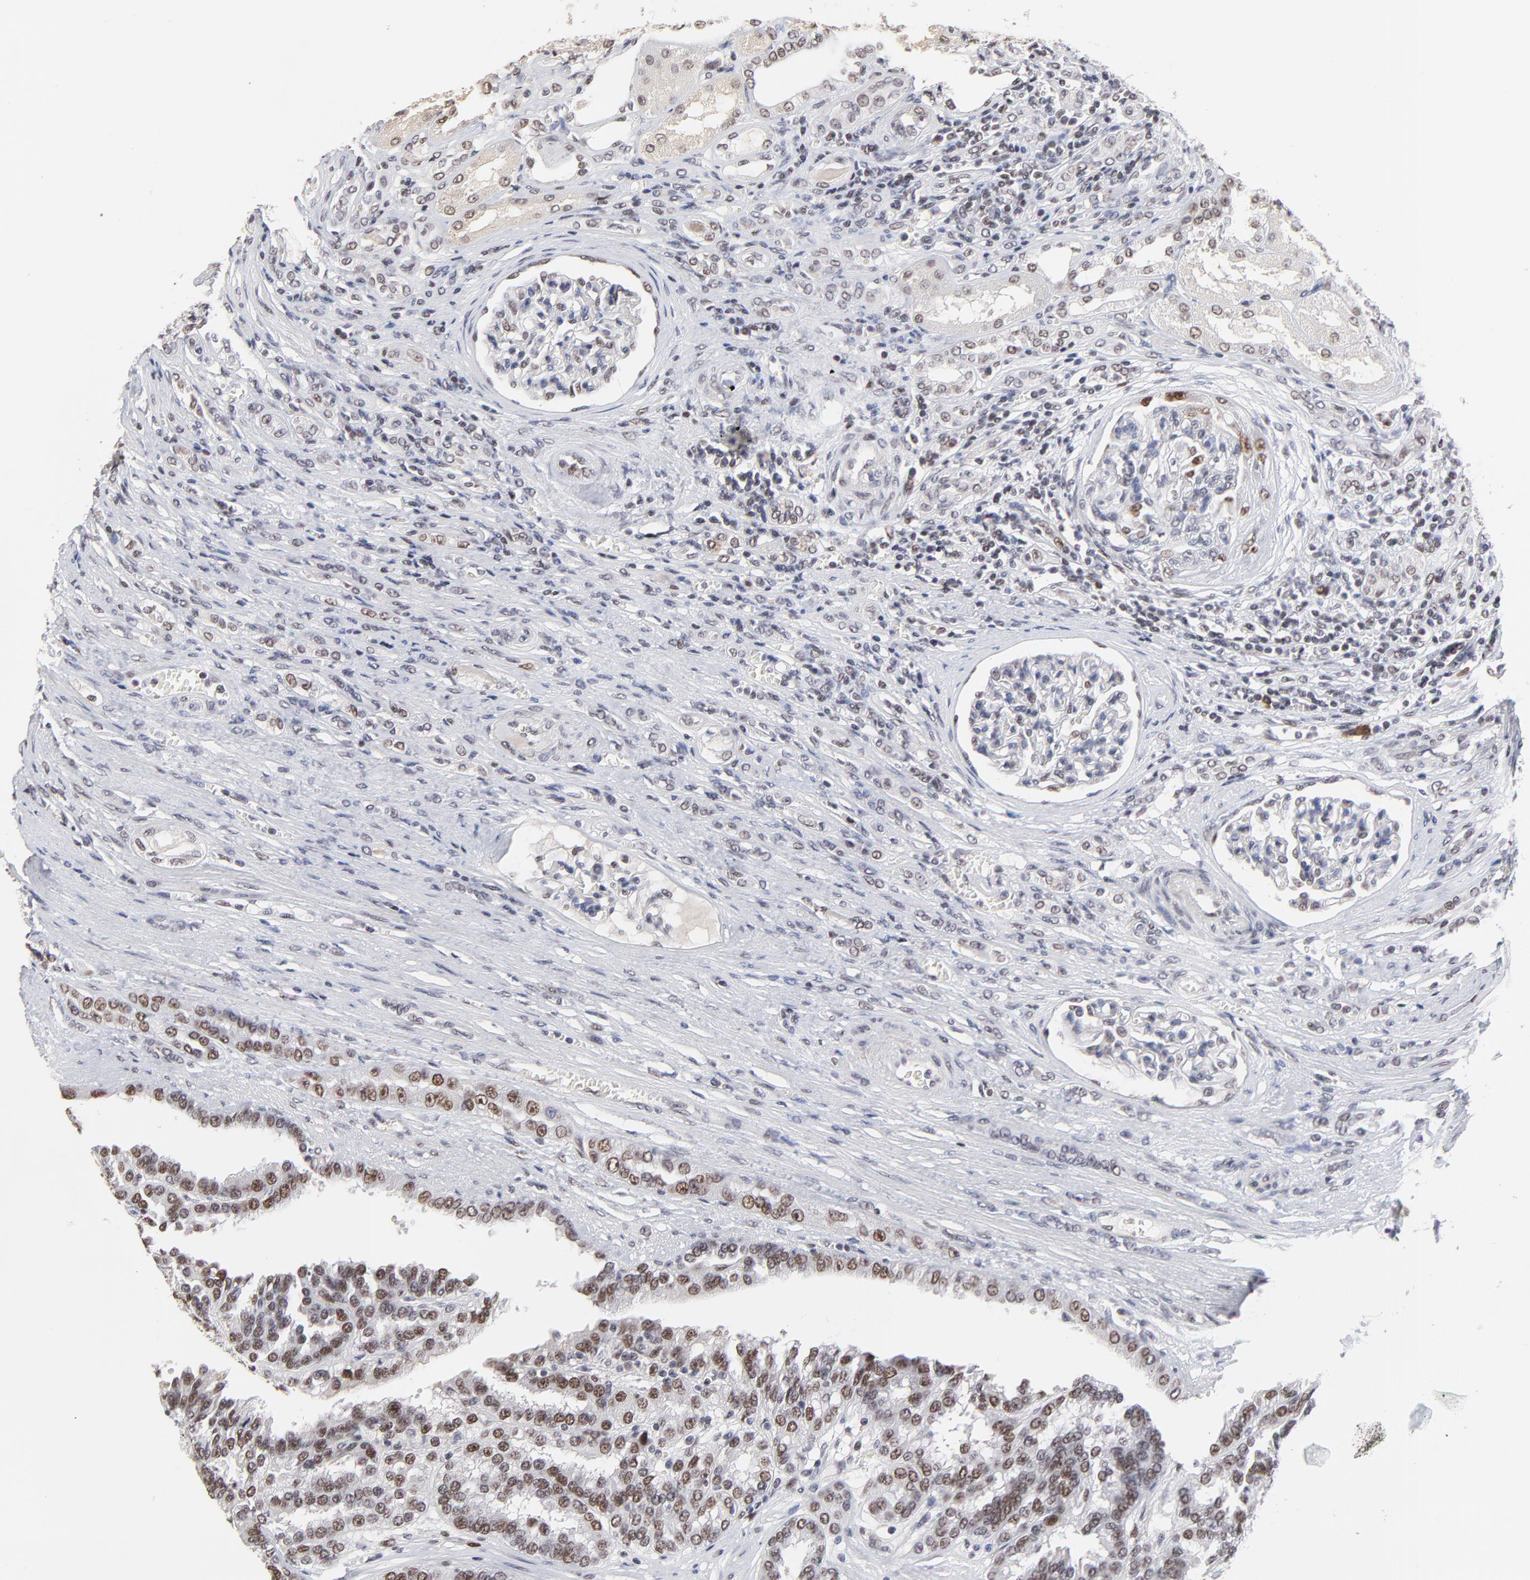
{"staining": {"intensity": "moderate", "quantity": ">75%", "location": "nuclear"}, "tissue": "renal cancer", "cell_type": "Tumor cells", "image_type": "cancer", "snomed": [{"axis": "morphology", "description": "Adenocarcinoma, NOS"}, {"axis": "topography", "description": "Kidney"}], "caption": "Tumor cells reveal medium levels of moderate nuclear staining in approximately >75% of cells in human renal cancer.", "gene": "OGFOD1", "patient": {"sex": "male", "age": 46}}